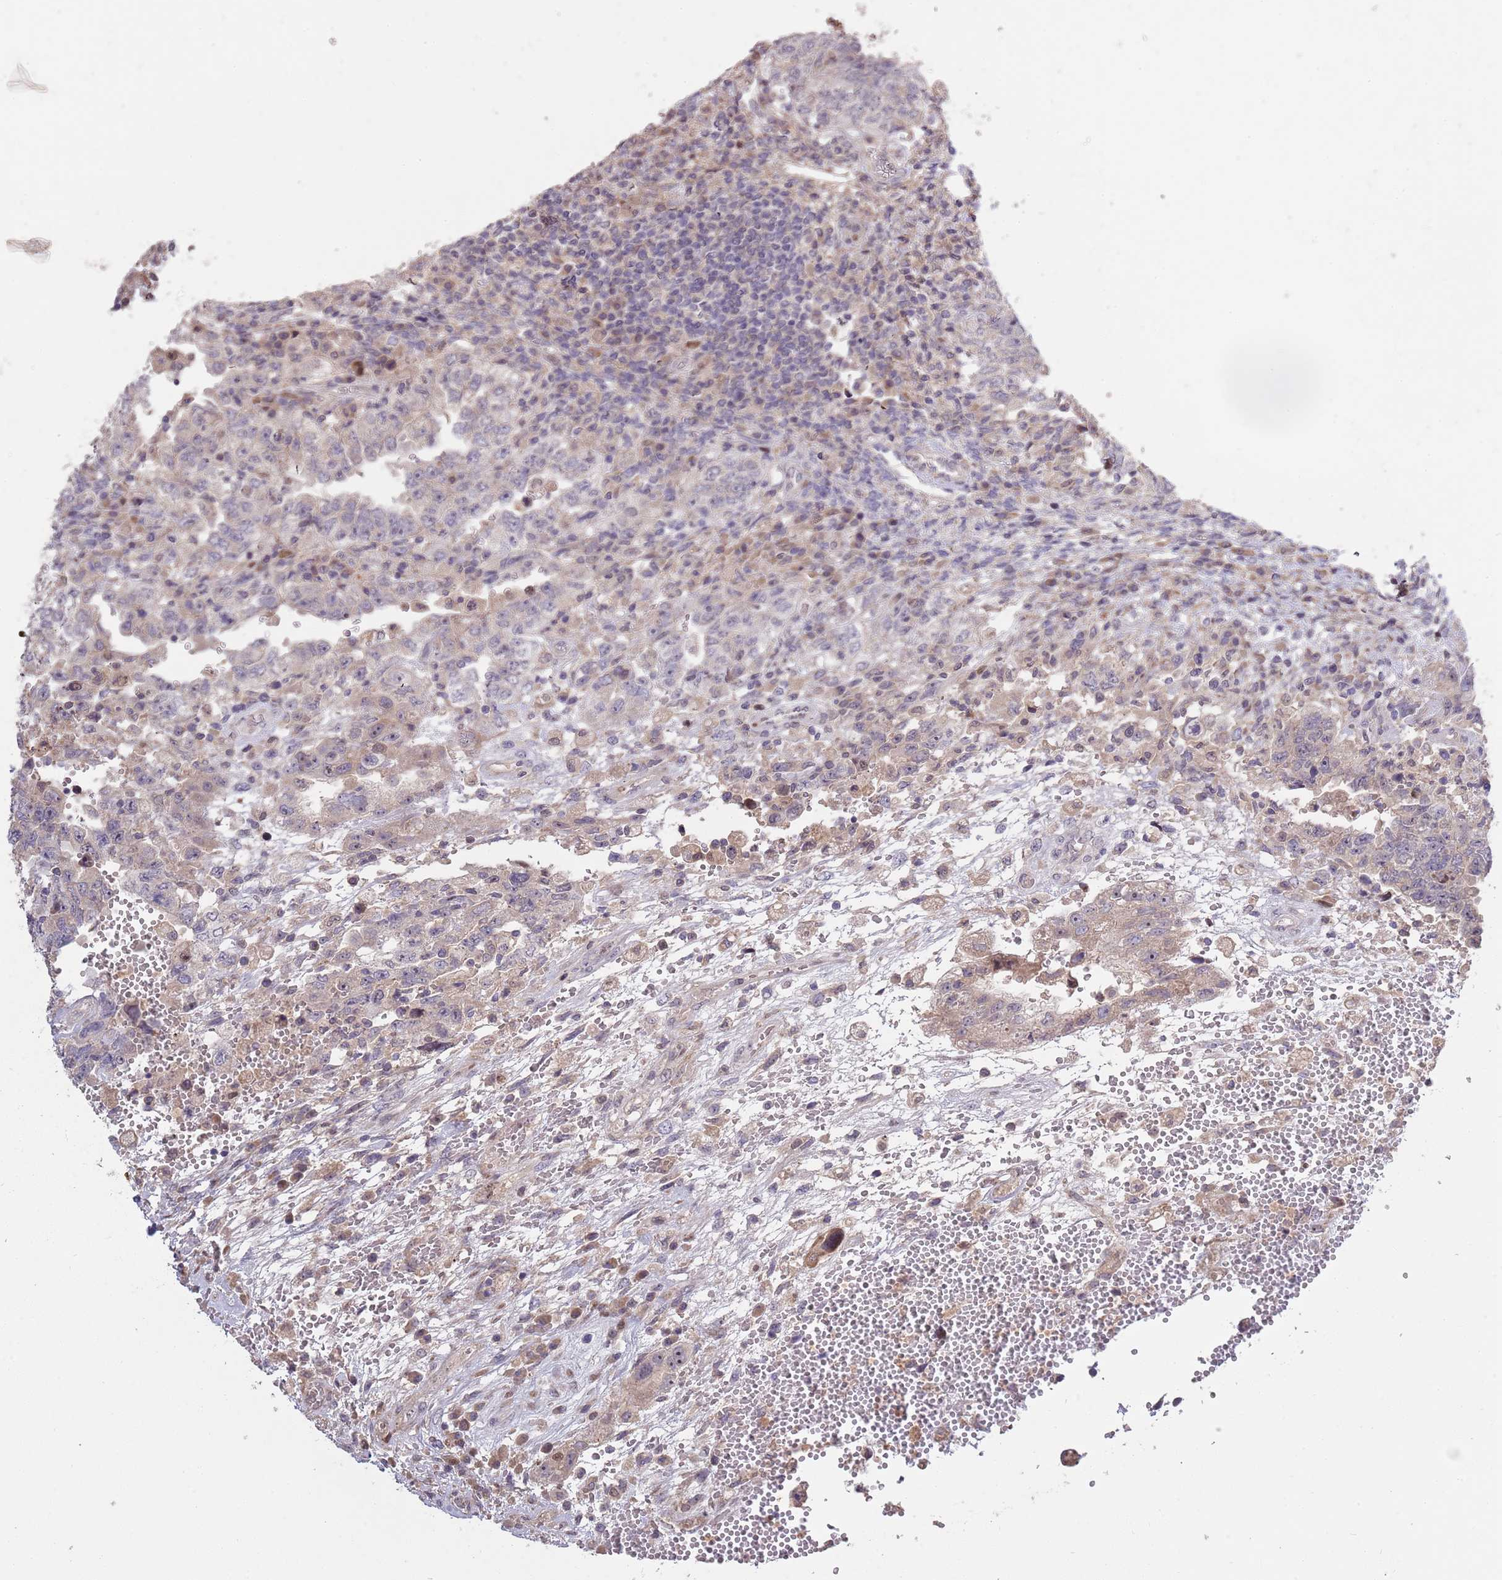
{"staining": {"intensity": "weak", "quantity": "25%-75%", "location": "cytoplasmic/membranous"}, "tissue": "testis cancer", "cell_type": "Tumor cells", "image_type": "cancer", "snomed": [{"axis": "morphology", "description": "Carcinoma, Embryonal, NOS"}, {"axis": "topography", "description": "Testis"}], "caption": "Immunohistochemical staining of testis cancer (embryonal carcinoma) exhibits low levels of weak cytoplasmic/membranous protein staining in about 25%-75% of tumor cells.", "gene": "SYNDIG1L", "patient": {"sex": "male", "age": 26}}